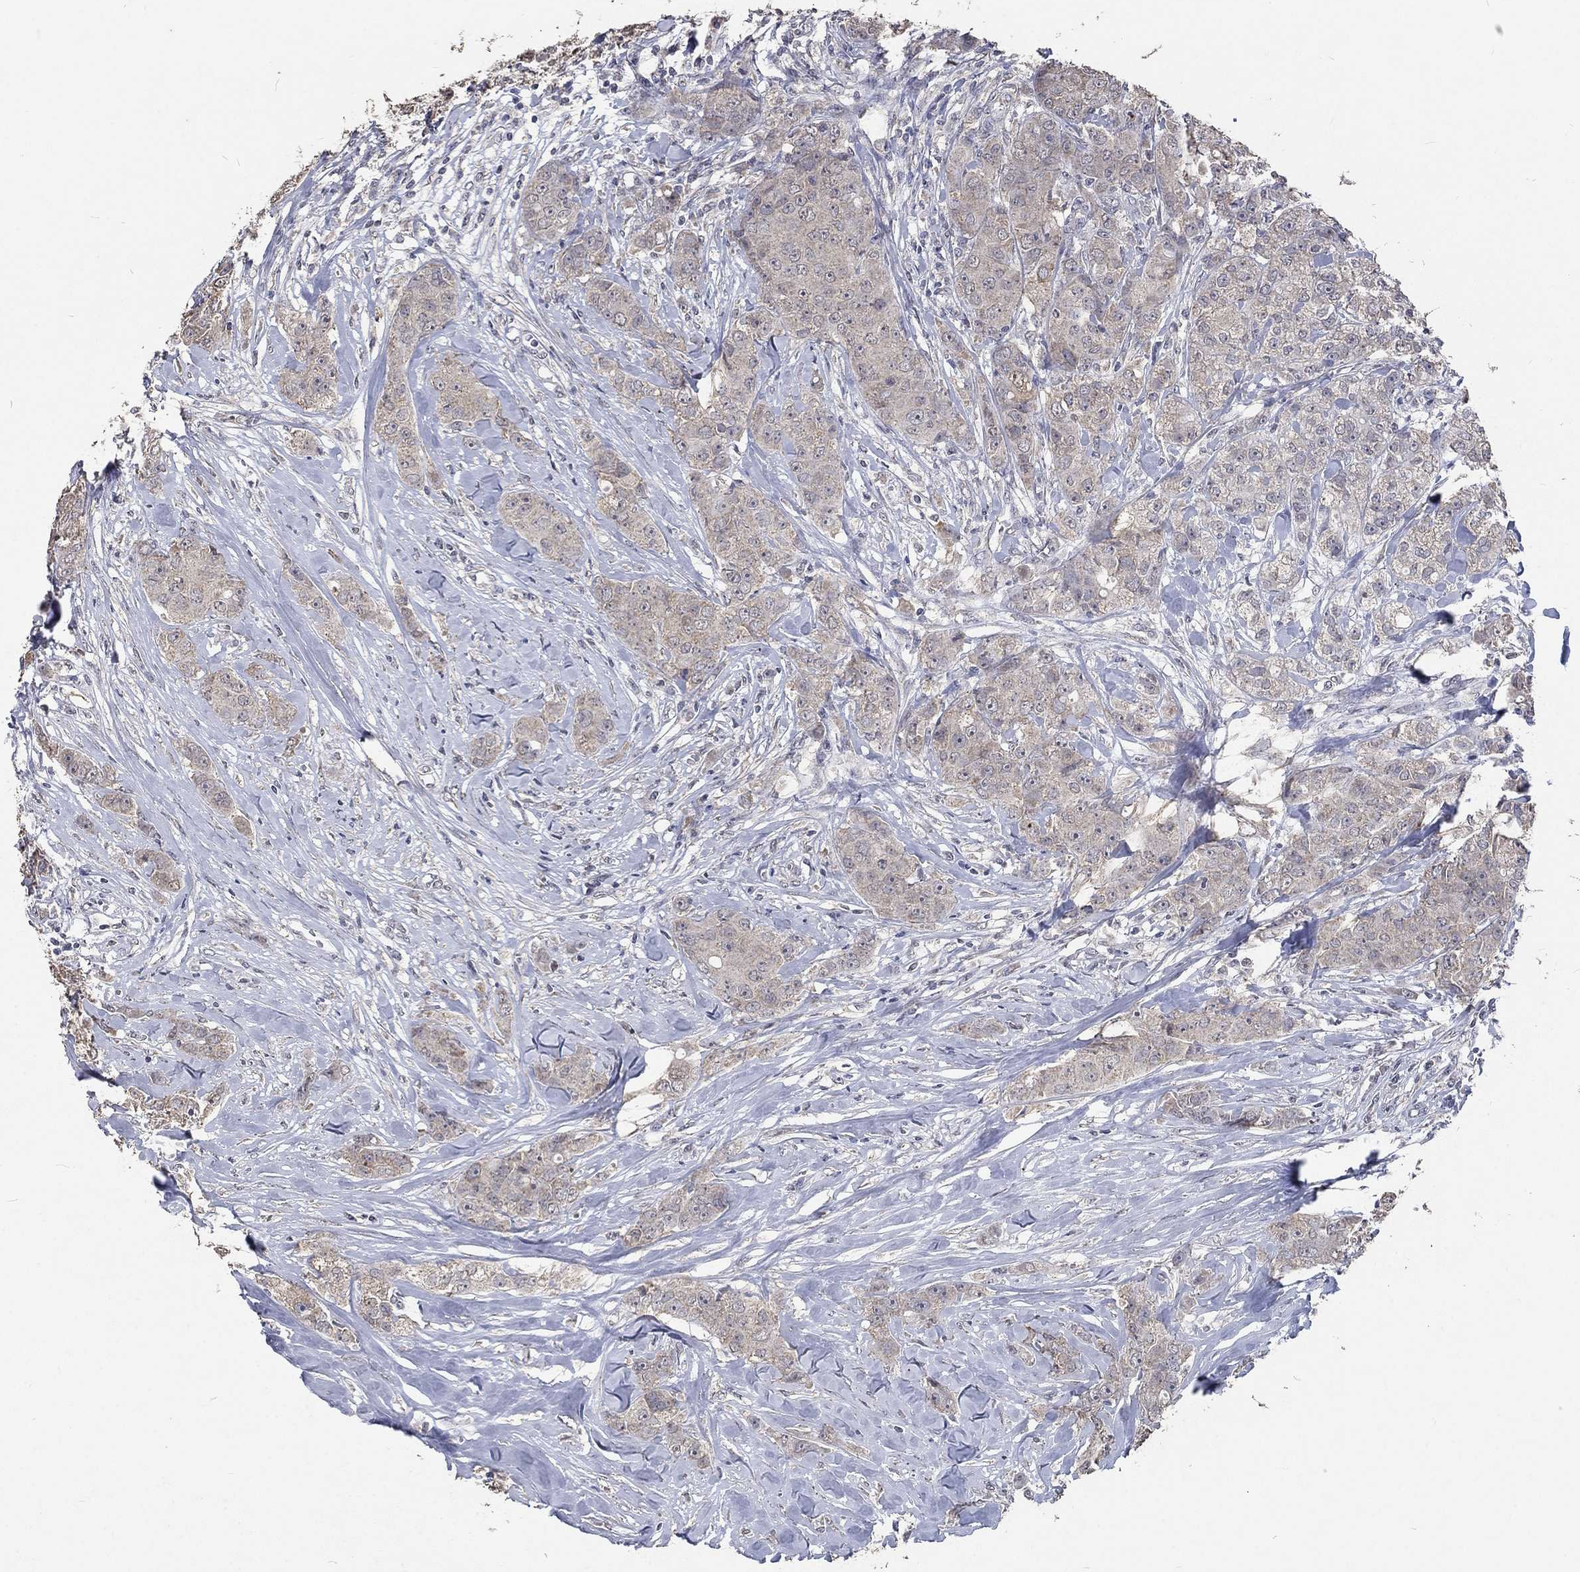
{"staining": {"intensity": "negative", "quantity": "none", "location": "none"}, "tissue": "breast cancer", "cell_type": "Tumor cells", "image_type": "cancer", "snomed": [{"axis": "morphology", "description": "Duct carcinoma"}, {"axis": "topography", "description": "Breast"}], "caption": "High power microscopy micrograph of an IHC histopathology image of breast infiltrating ductal carcinoma, revealing no significant staining in tumor cells. (IHC, brightfield microscopy, high magnification).", "gene": "SPATA33", "patient": {"sex": "female", "age": 43}}